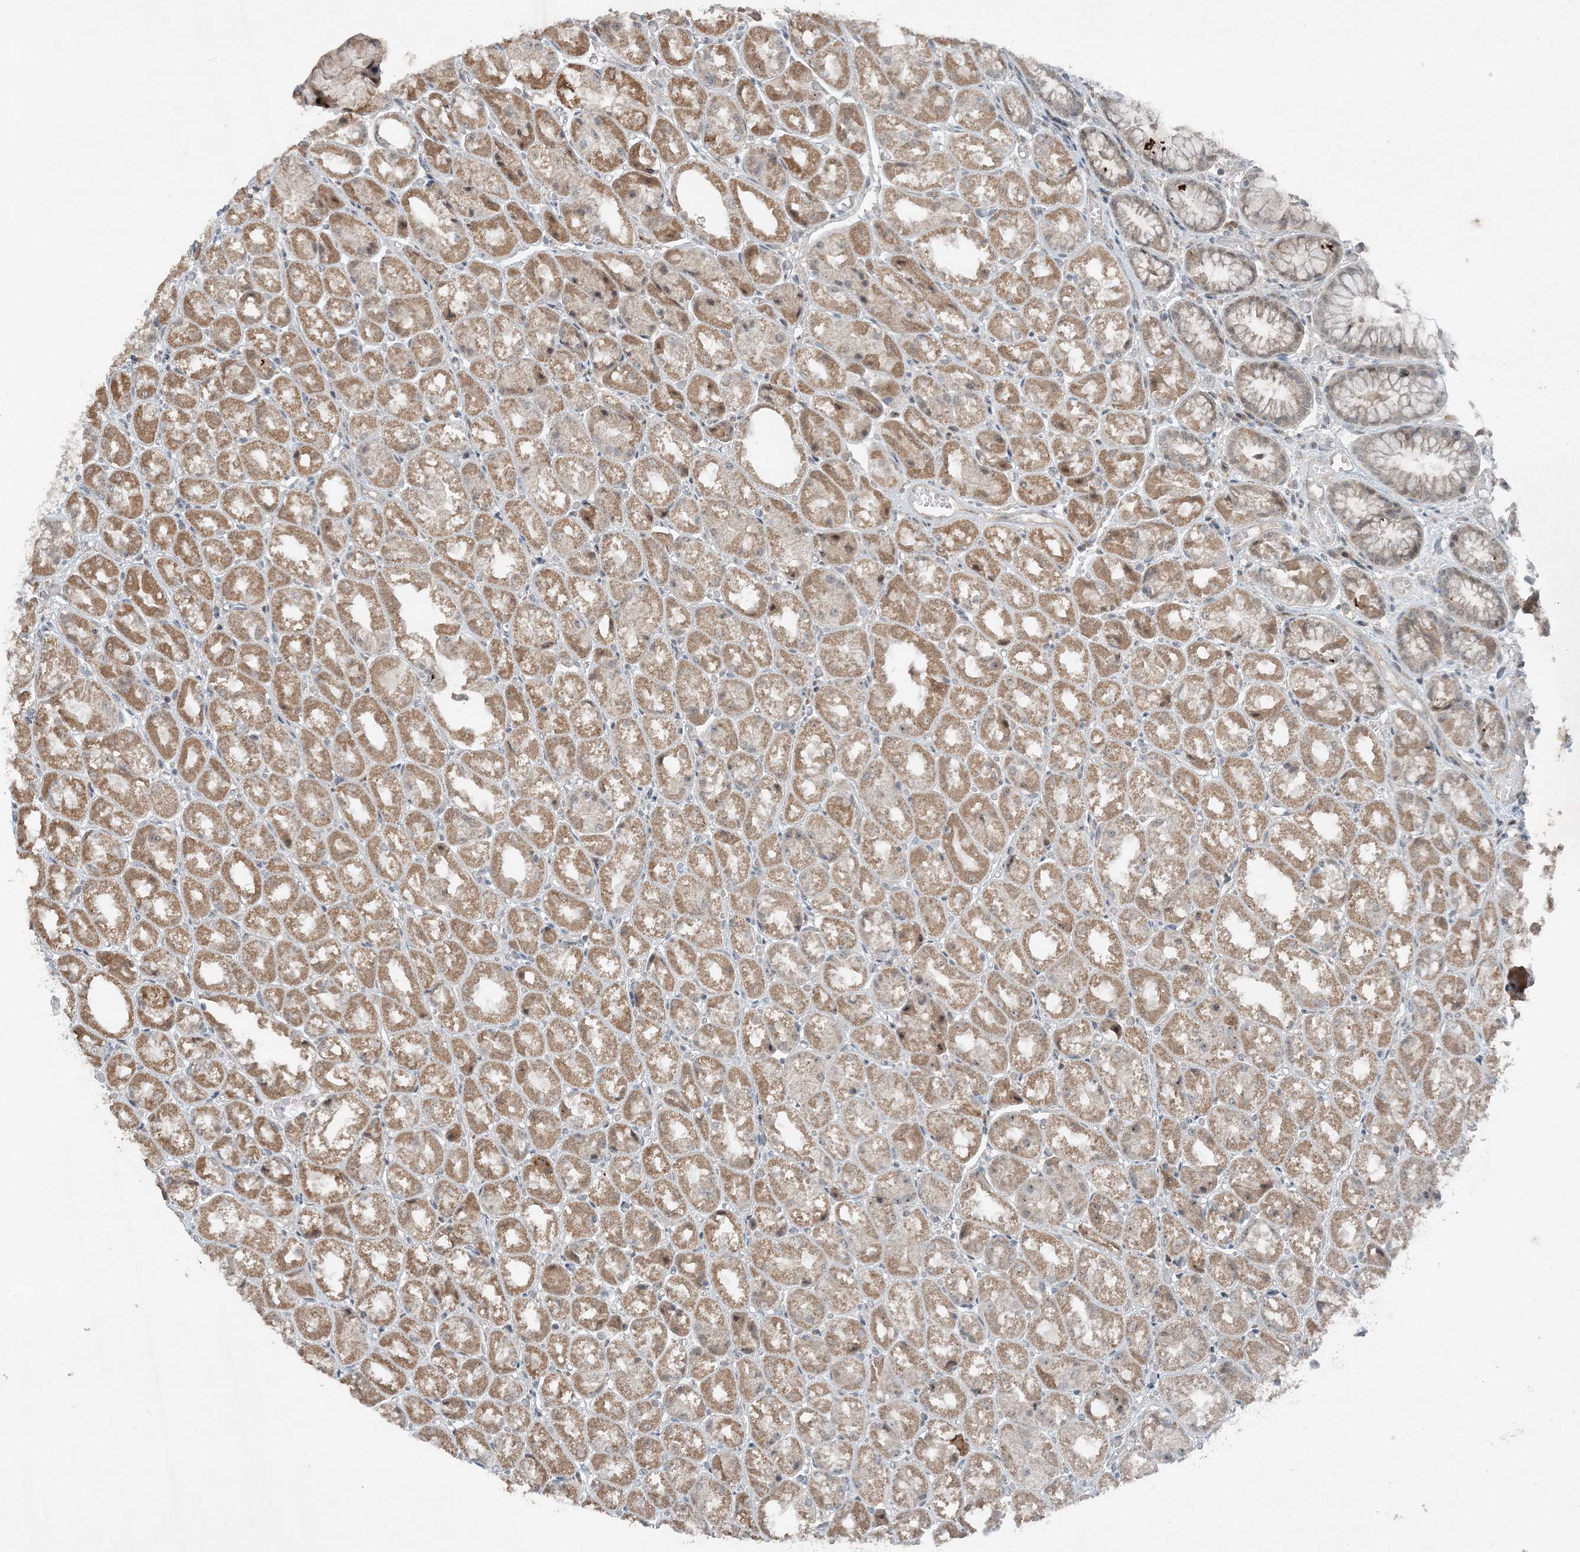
{"staining": {"intensity": "moderate", "quantity": ">75%", "location": "cytoplasmic/membranous"}, "tissue": "stomach", "cell_type": "Glandular cells", "image_type": "normal", "snomed": [{"axis": "morphology", "description": "Normal tissue, NOS"}, {"axis": "topography", "description": "Stomach, upper"}], "caption": "Protein staining of normal stomach demonstrates moderate cytoplasmic/membranous staining in about >75% of glandular cells.", "gene": "MITD1", "patient": {"sex": "male", "age": 72}}